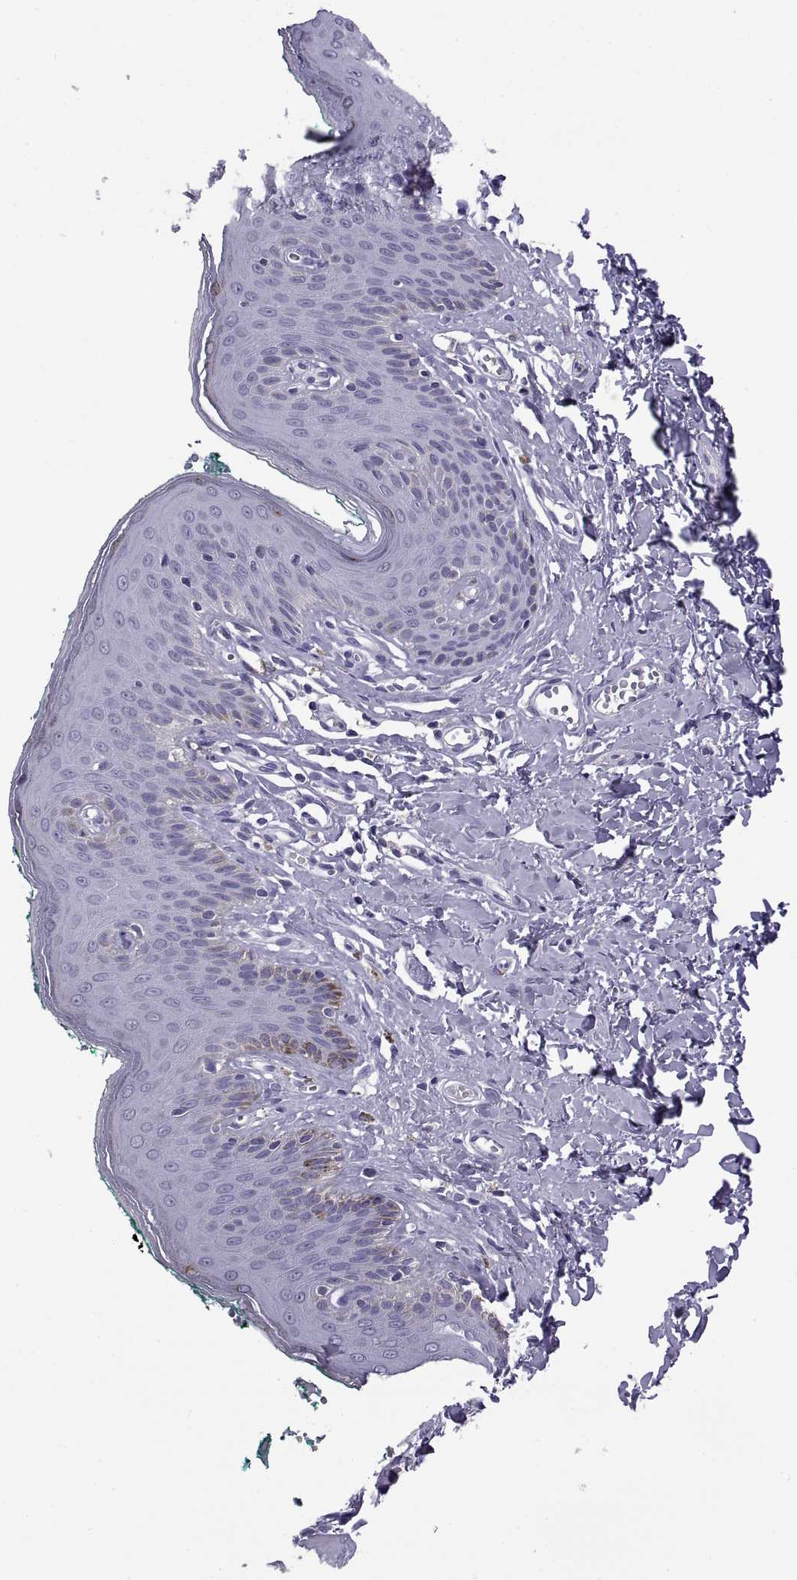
{"staining": {"intensity": "negative", "quantity": "none", "location": "none"}, "tissue": "skin", "cell_type": "Epidermal cells", "image_type": "normal", "snomed": [{"axis": "morphology", "description": "Normal tissue, NOS"}, {"axis": "topography", "description": "Vulva"}], "caption": "Immunohistochemistry (IHC) of unremarkable skin displays no positivity in epidermal cells. (DAB immunohistochemistry (IHC) with hematoxylin counter stain).", "gene": "RGS19", "patient": {"sex": "female", "age": 66}}